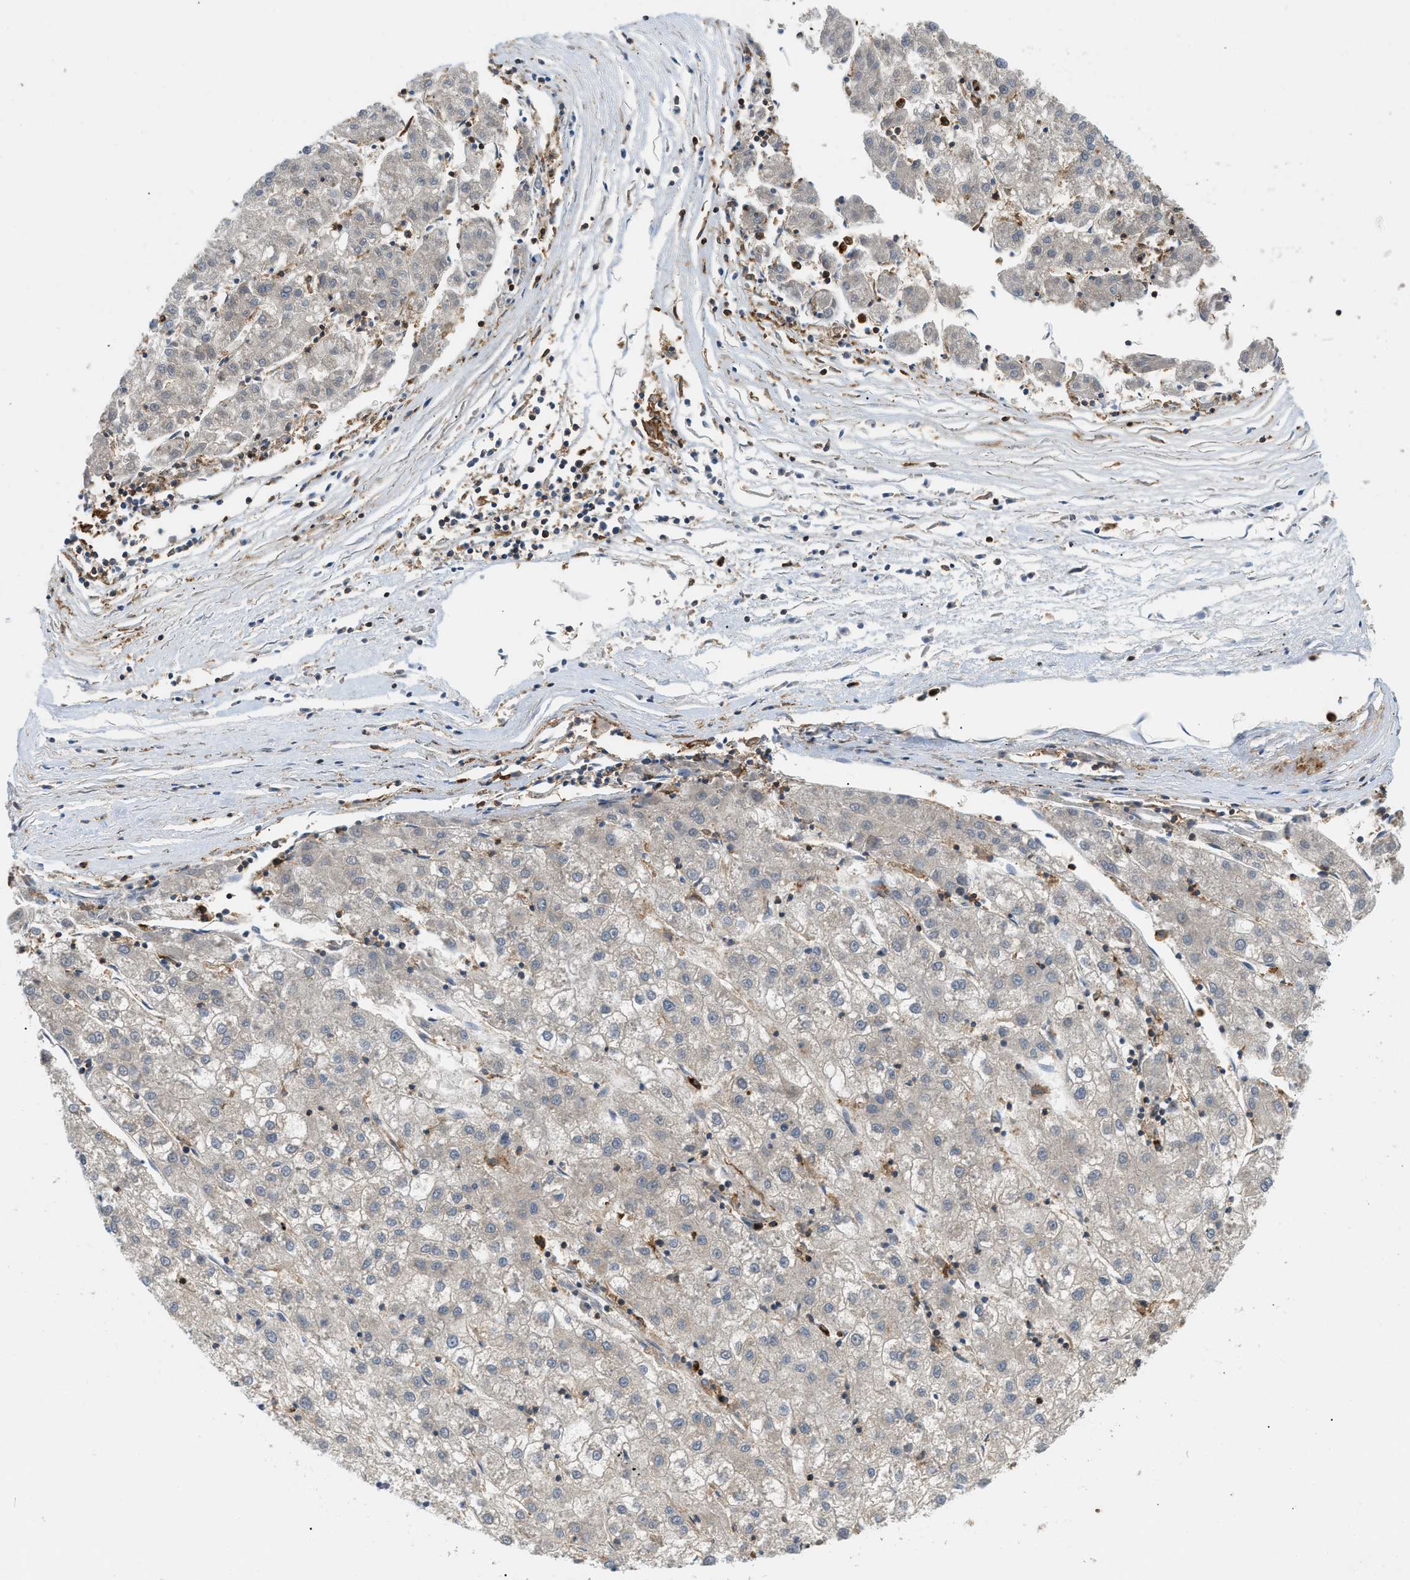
{"staining": {"intensity": "negative", "quantity": "none", "location": "none"}, "tissue": "liver cancer", "cell_type": "Tumor cells", "image_type": "cancer", "snomed": [{"axis": "morphology", "description": "Carcinoma, Hepatocellular, NOS"}, {"axis": "topography", "description": "Liver"}], "caption": "Immunohistochemical staining of human liver cancer displays no significant staining in tumor cells.", "gene": "GPAT4", "patient": {"sex": "male", "age": 72}}